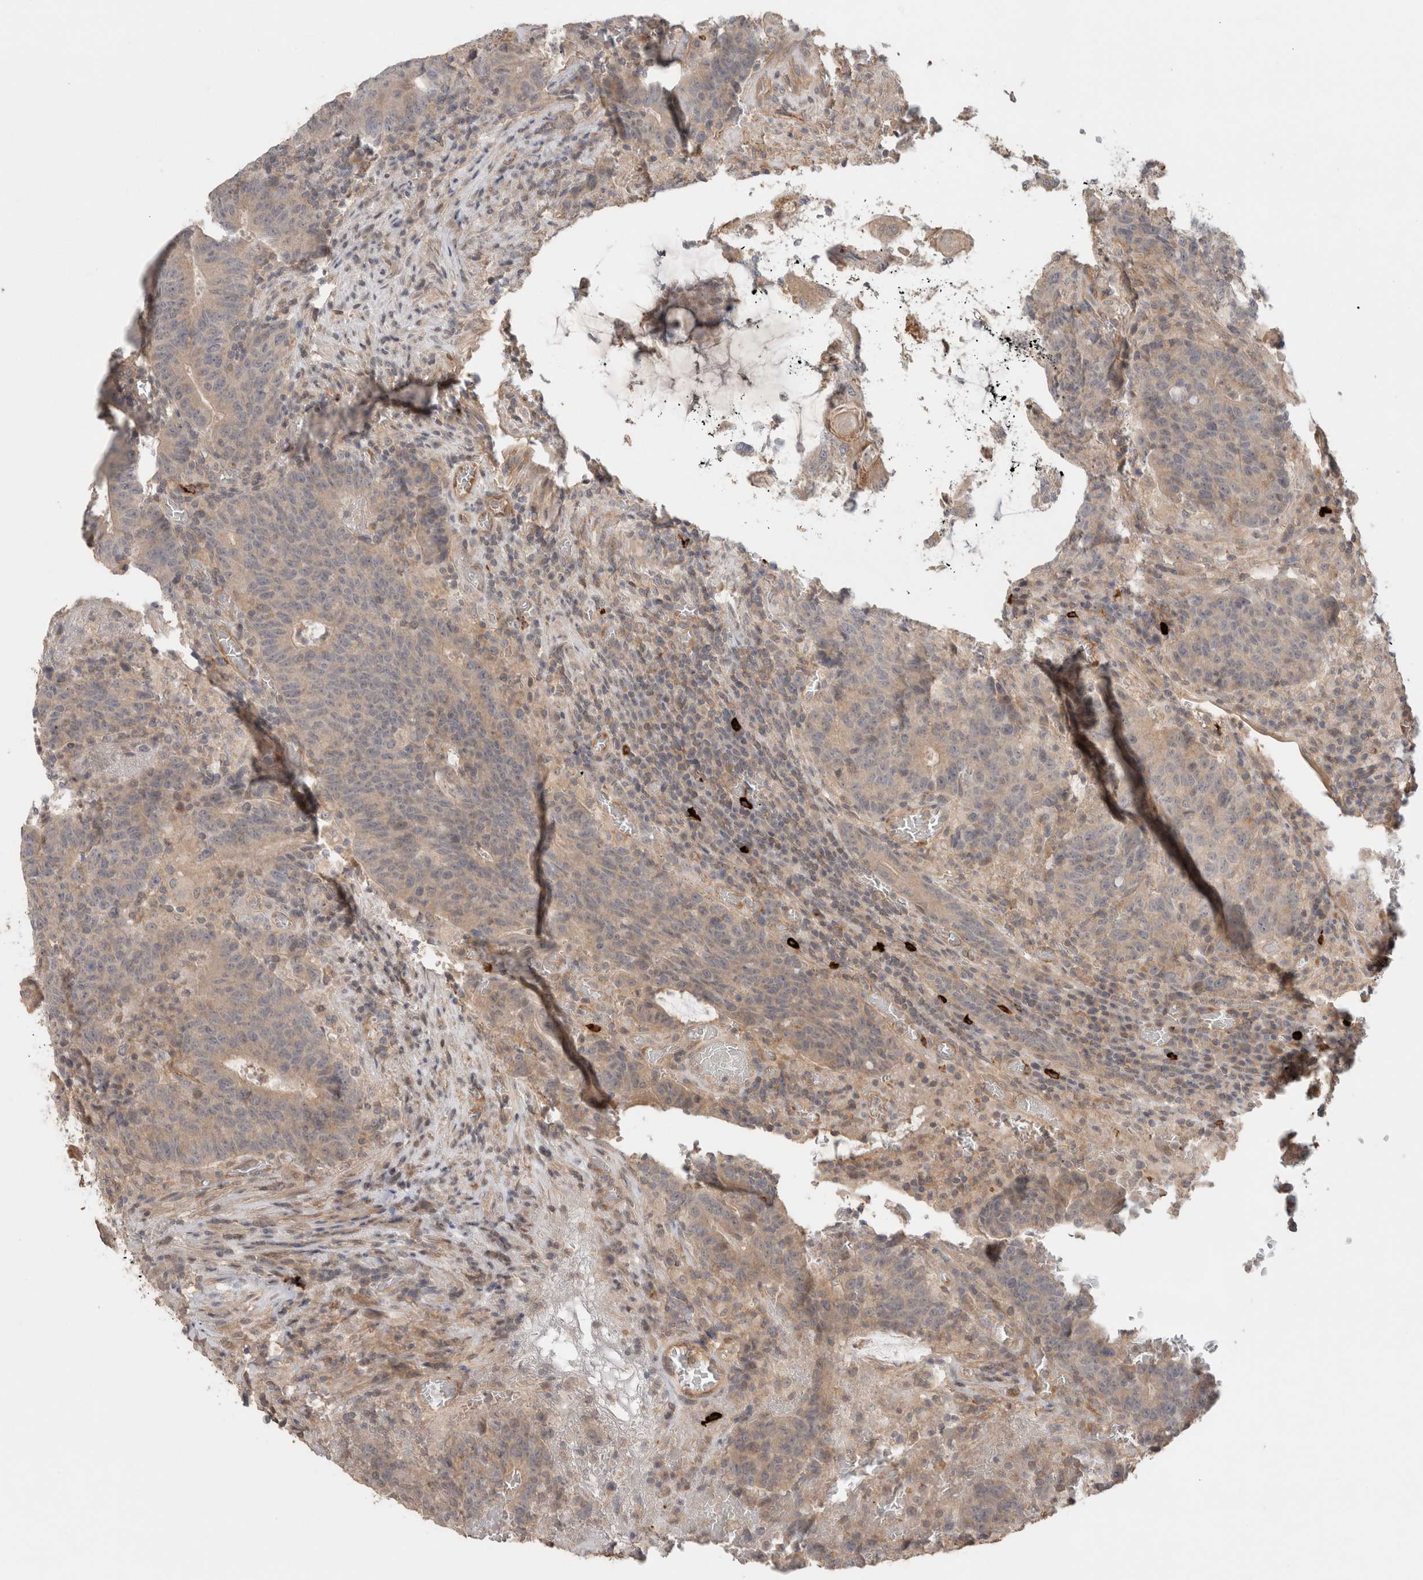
{"staining": {"intensity": "weak", "quantity": "<25%", "location": "cytoplasmic/membranous"}, "tissue": "colorectal cancer", "cell_type": "Tumor cells", "image_type": "cancer", "snomed": [{"axis": "morphology", "description": "Adenocarcinoma, NOS"}, {"axis": "topography", "description": "Colon"}], "caption": "The immunohistochemistry (IHC) histopathology image has no significant positivity in tumor cells of colorectal adenocarcinoma tissue.", "gene": "HSPG2", "patient": {"sex": "female", "age": 75}}